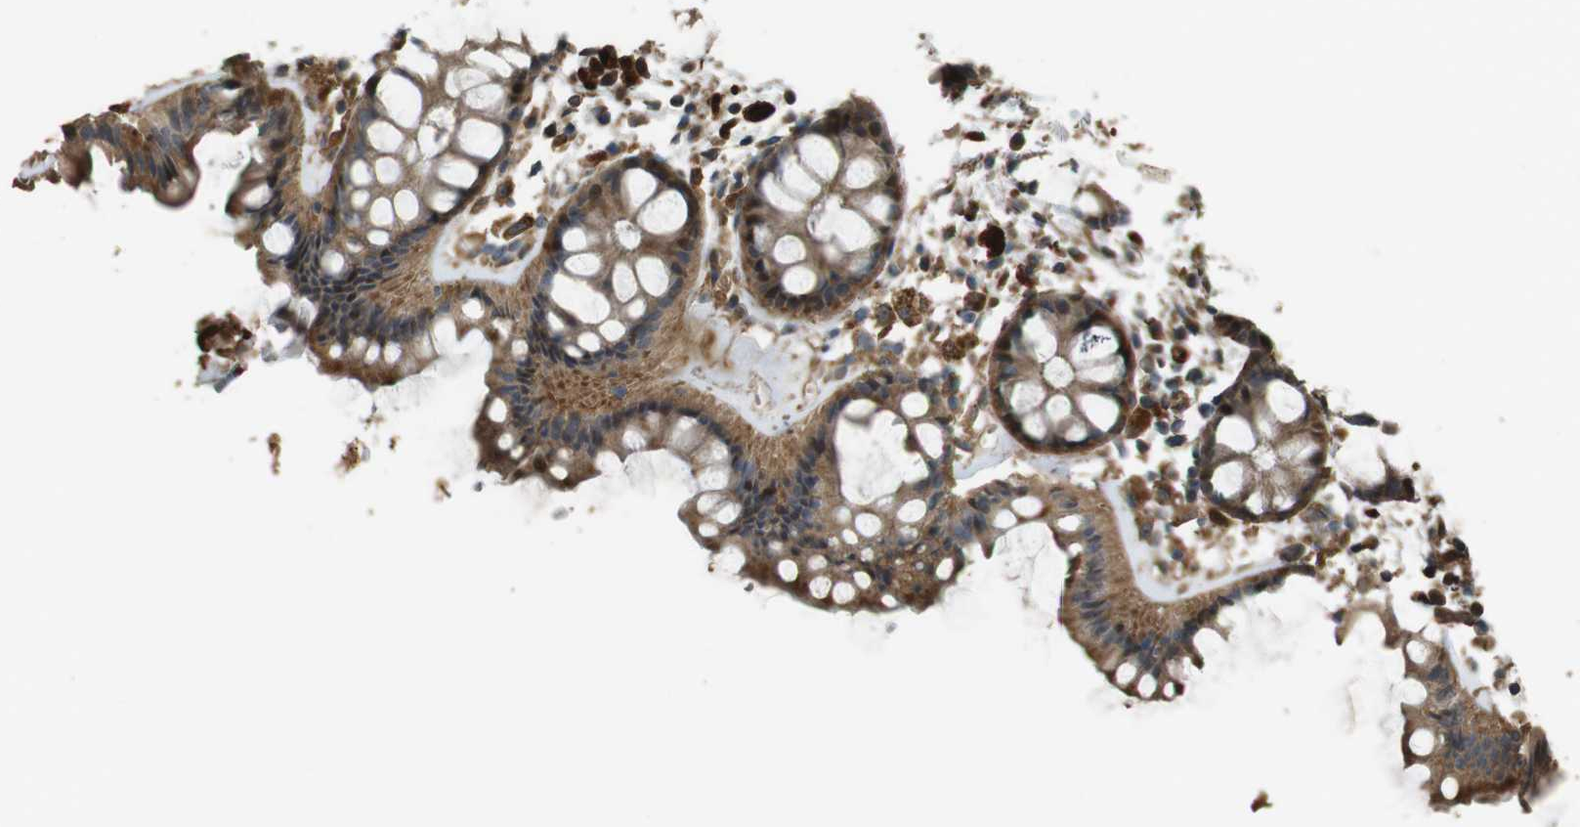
{"staining": {"intensity": "moderate", "quantity": ">75%", "location": "cytoplasmic/membranous"}, "tissue": "rectum", "cell_type": "Glandular cells", "image_type": "normal", "snomed": [{"axis": "morphology", "description": "Normal tissue, NOS"}, {"axis": "topography", "description": "Rectum"}], "caption": "The histopathology image exhibits immunohistochemical staining of unremarkable rectum. There is moderate cytoplasmic/membranous positivity is present in approximately >75% of glandular cells. The staining was performed using DAB to visualize the protein expression in brown, while the nuclei were stained in blue with hematoxylin (Magnification: 20x).", "gene": "MSRB3", "patient": {"sex": "female", "age": 66}}